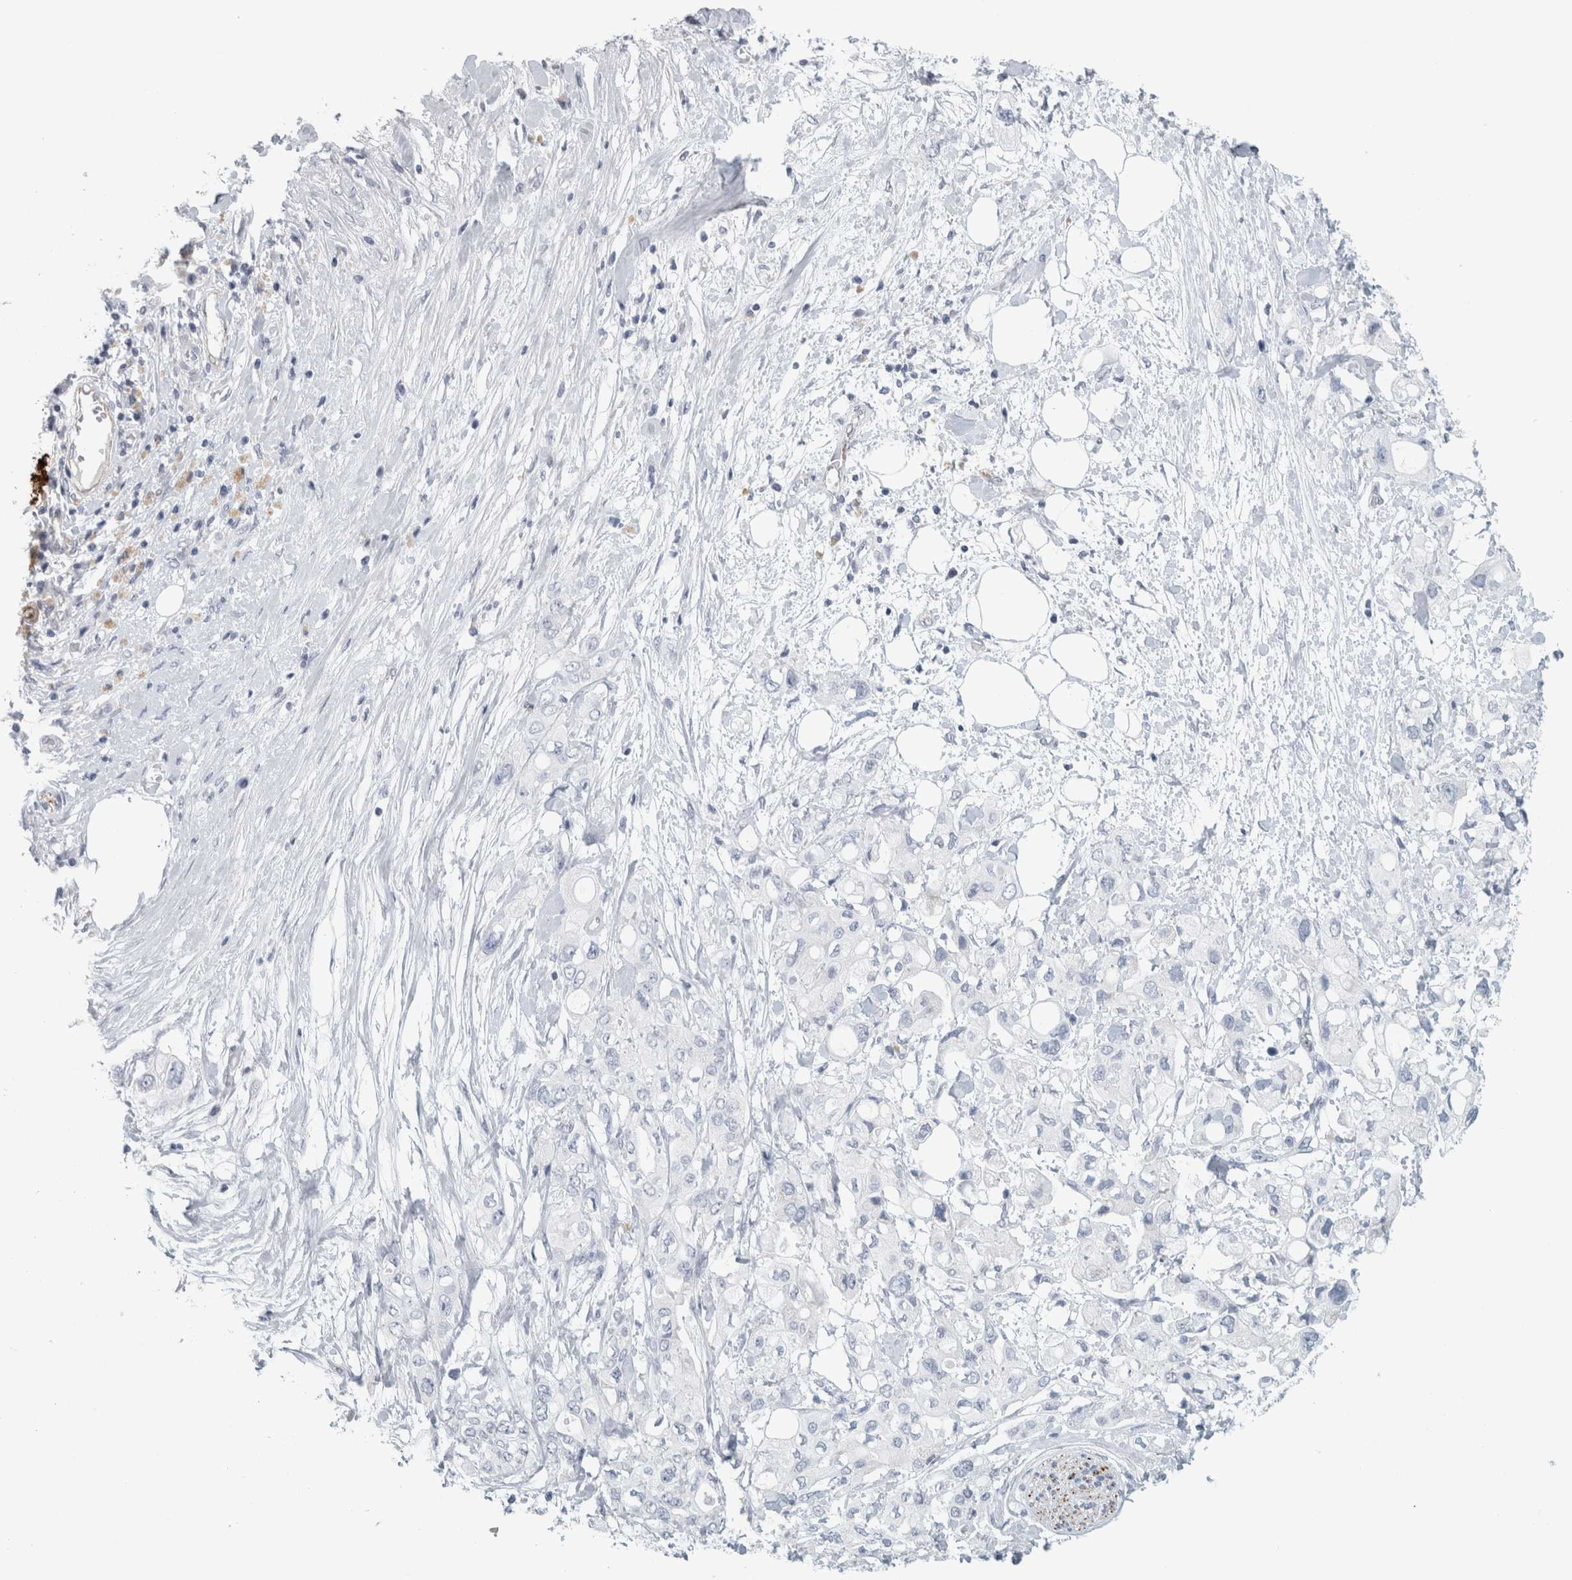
{"staining": {"intensity": "negative", "quantity": "none", "location": "none"}, "tissue": "pancreatic cancer", "cell_type": "Tumor cells", "image_type": "cancer", "snomed": [{"axis": "morphology", "description": "Adenocarcinoma, NOS"}, {"axis": "topography", "description": "Pancreas"}], "caption": "Pancreatic cancer was stained to show a protein in brown. There is no significant staining in tumor cells. The staining is performed using DAB (3,3'-diaminobenzidine) brown chromogen with nuclei counter-stained in using hematoxylin.", "gene": "CPE", "patient": {"sex": "female", "age": 56}}